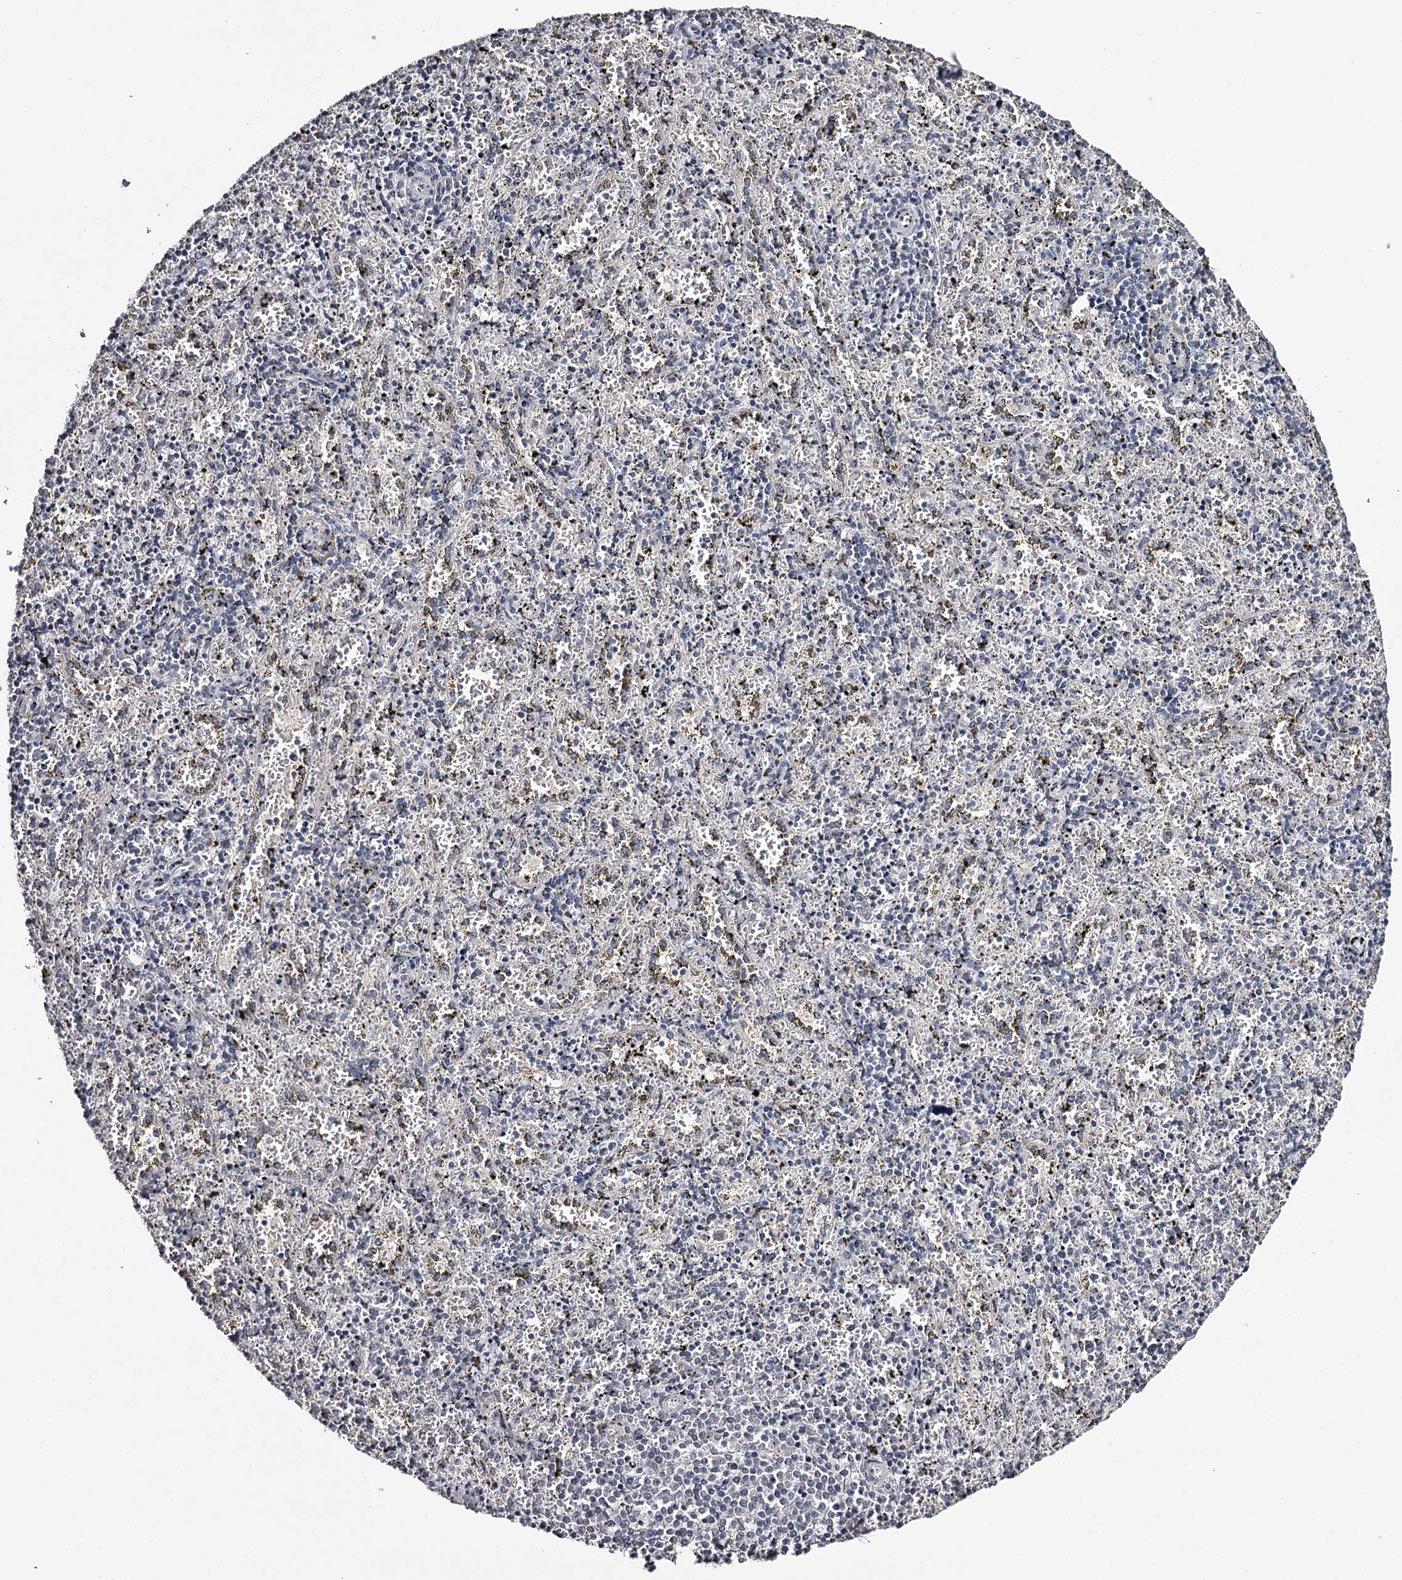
{"staining": {"intensity": "negative", "quantity": "none", "location": "none"}, "tissue": "spleen", "cell_type": "Cells in red pulp", "image_type": "normal", "snomed": [{"axis": "morphology", "description": "Normal tissue, NOS"}, {"axis": "topography", "description": "Spleen"}], "caption": "This is a micrograph of IHC staining of normal spleen, which shows no staining in cells in red pulp. Nuclei are stained in blue.", "gene": "GTSF1", "patient": {"sex": "male", "age": 11}}